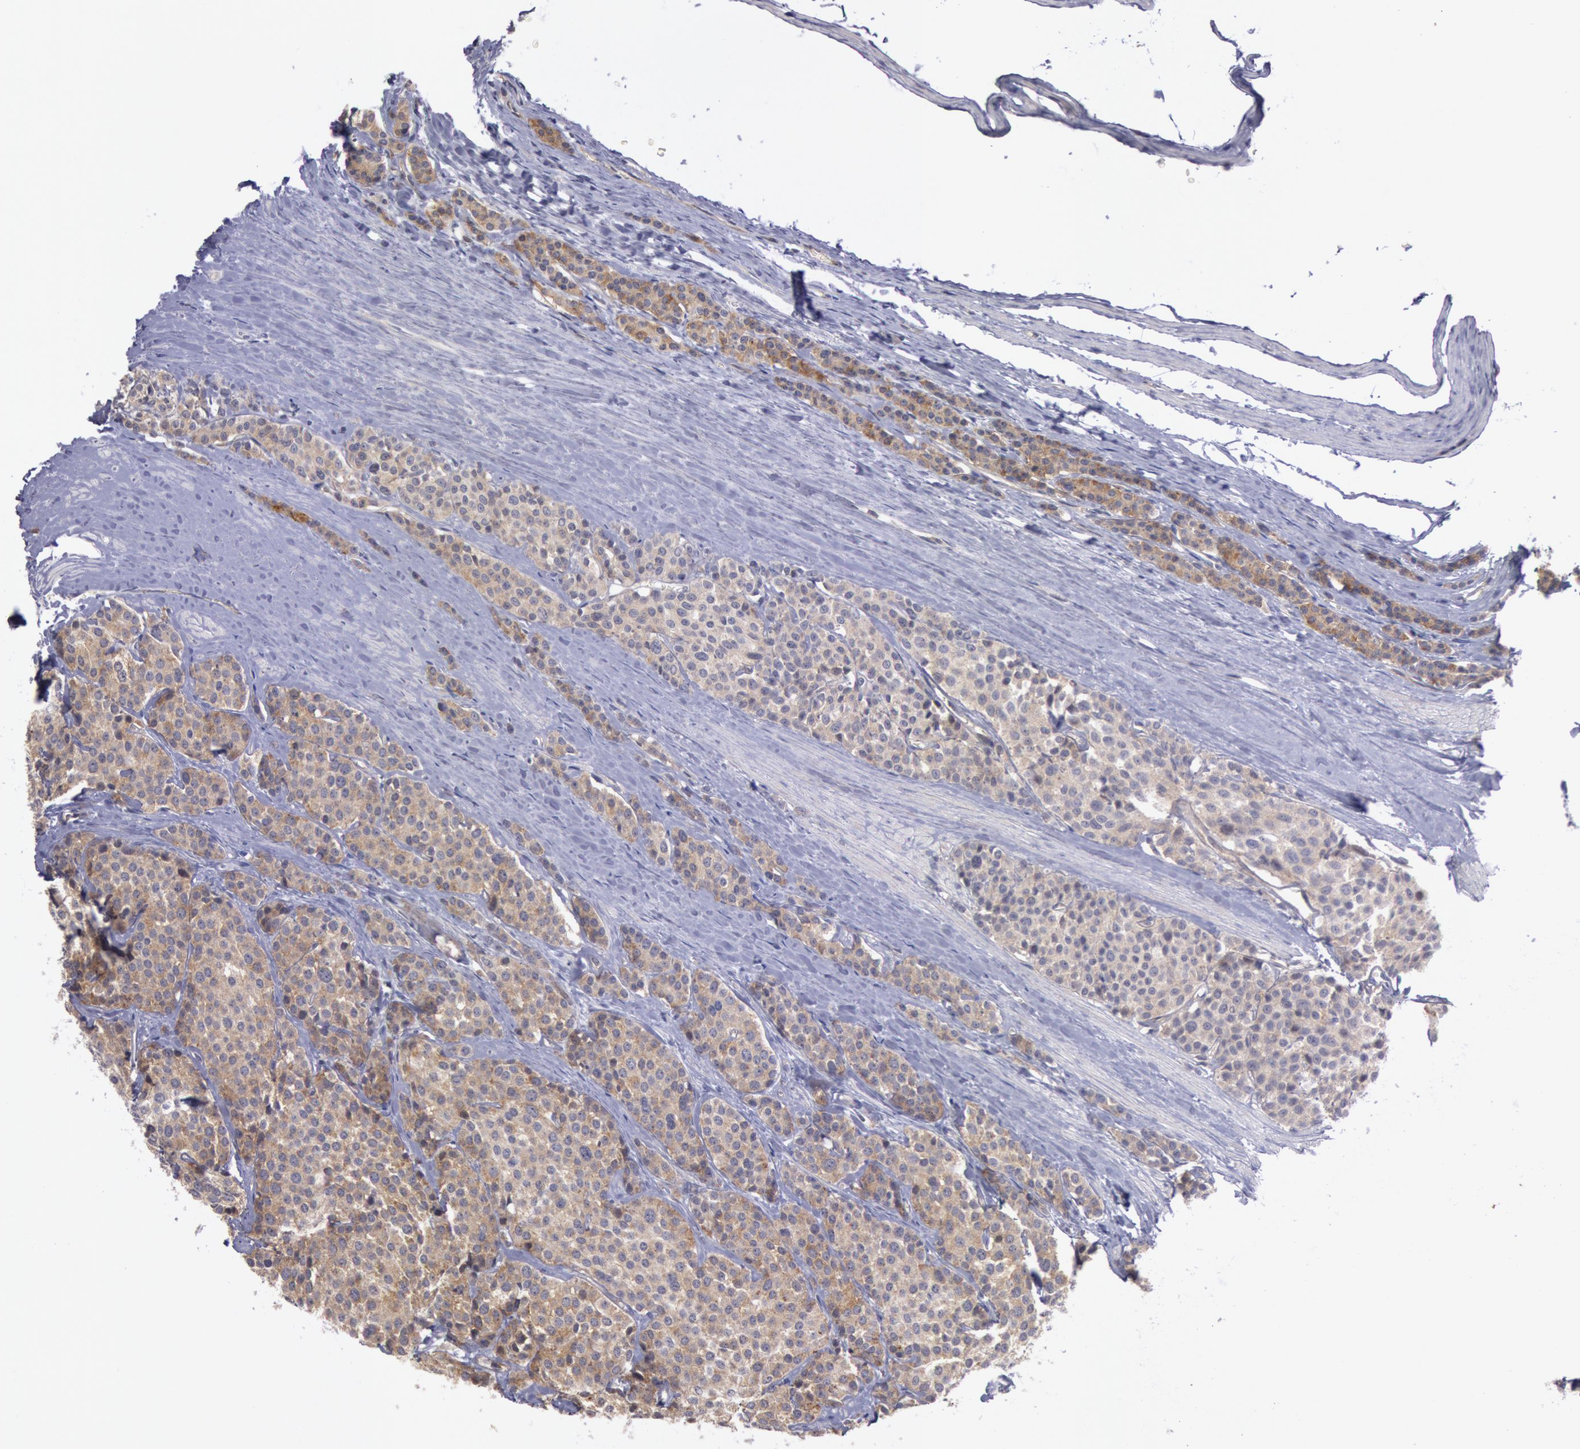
{"staining": {"intensity": "weak", "quantity": ">75%", "location": "cytoplasmic/membranous"}, "tissue": "carcinoid", "cell_type": "Tumor cells", "image_type": "cancer", "snomed": [{"axis": "morphology", "description": "Carcinoid, malignant, NOS"}, {"axis": "topography", "description": "Small intestine"}], "caption": "Weak cytoplasmic/membranous staining is identified in about >75% of tumor cells in carcinoid.", "gene": "TRIB2", "patient": {"sex": "male", "age": 60}}